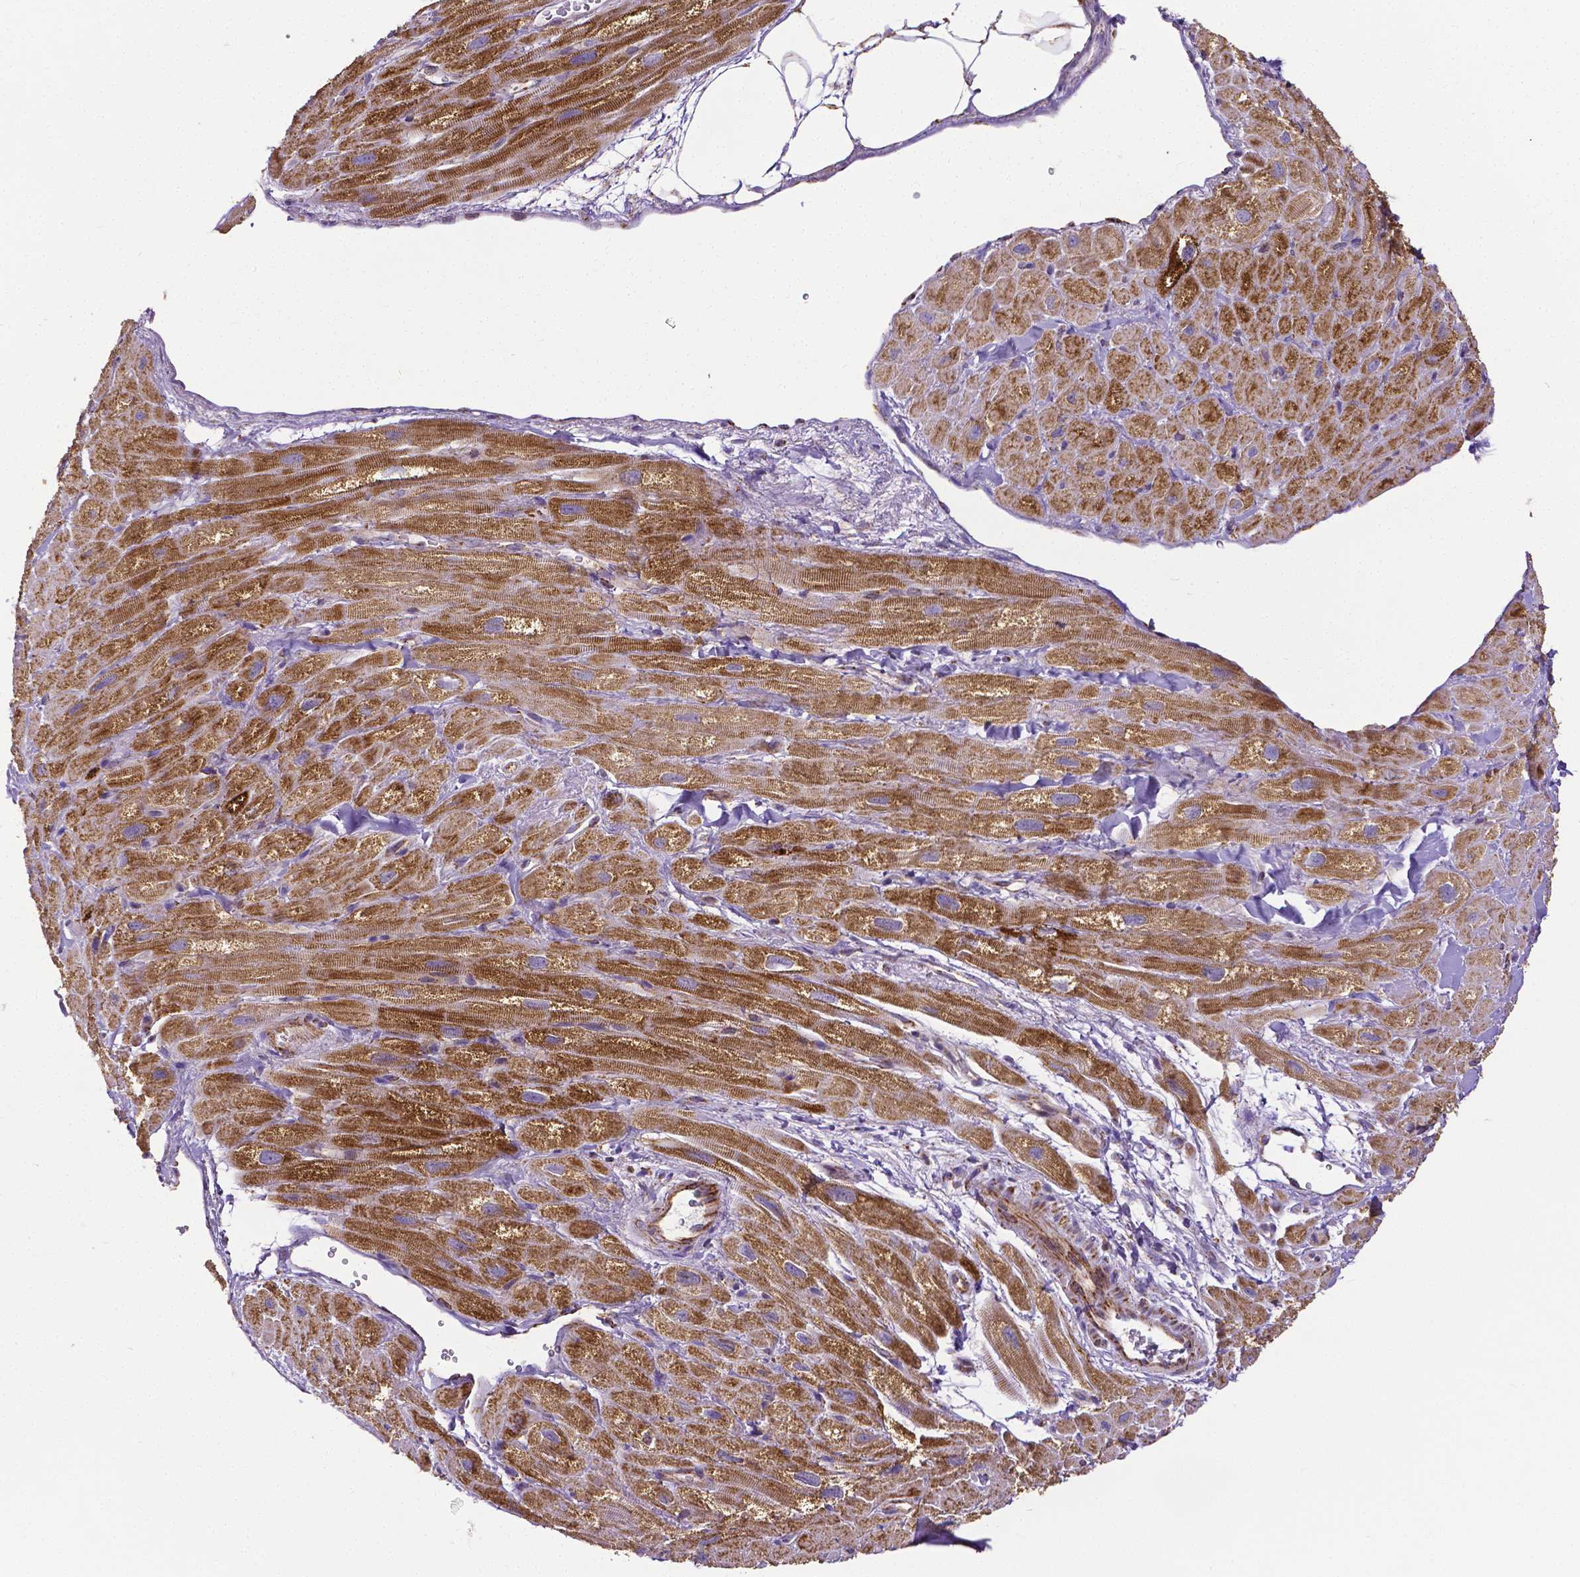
{"staining": {"intensity": "strong", "quantity": ">75%", "location": "cytoplasmic/membranous"}, "tissue": "heart muscle", "cell_type": "Cardiomyocytes", "image_type": "normal", "snomed": [{"axis": "morphology", "description": "Normal tissue, NOS"}, {"axis": "topography", "description": "Heart"}], "caption": "DAB immunohistochemical staining of benign human heart muscle shows strong cytoplasmic/membranous protein expression in about >75% of cardiomyocytes.", "gene": "MACC1", "patient": {"sex": "female", "age": 62}}